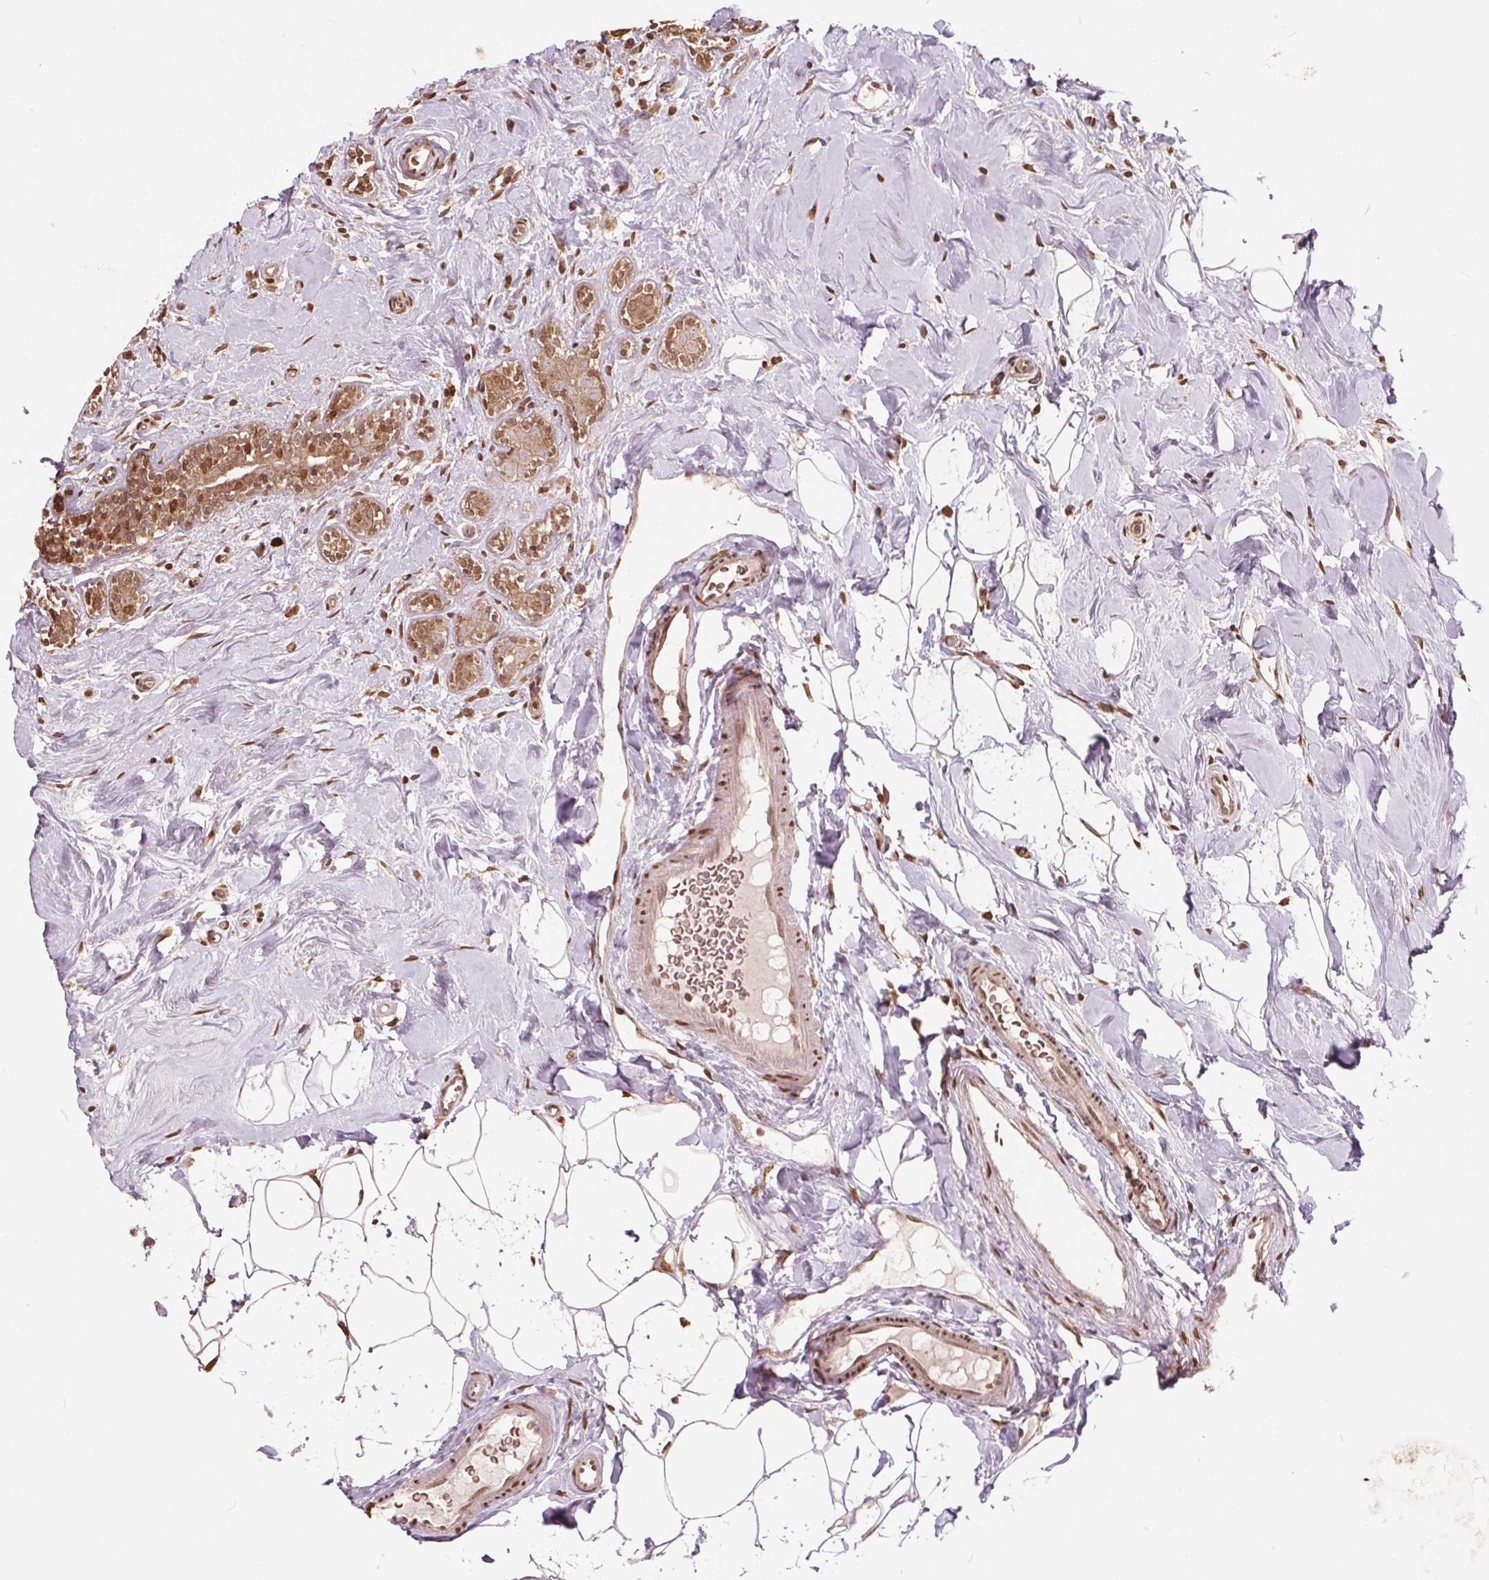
{"staining": {"intensity": "moderate", "quantity": ">75%", "location": "cytoplasmic/membranous,nuclear"}, "tissue": "breast cancer", "cell_type": "Tumor cells", "image_type": "cancer", "snomed": [{"axis": "morphology", "description": "Normal tissue, NOS"}, {"axis": "morphology", "description": "Duct carcinoma"}, {"axis": "topography", "description": "Breast"}], "caption": "An immunohistochemistry photomicrograph of neoplastic tissue is shown. Protein staining in brown shows moderate cytoplasmic/membranous and nuclear positivity in breast cancer within tumor cells.", "gene": "HIF1AN", "patient": {"sex": "female", "age": 43}}